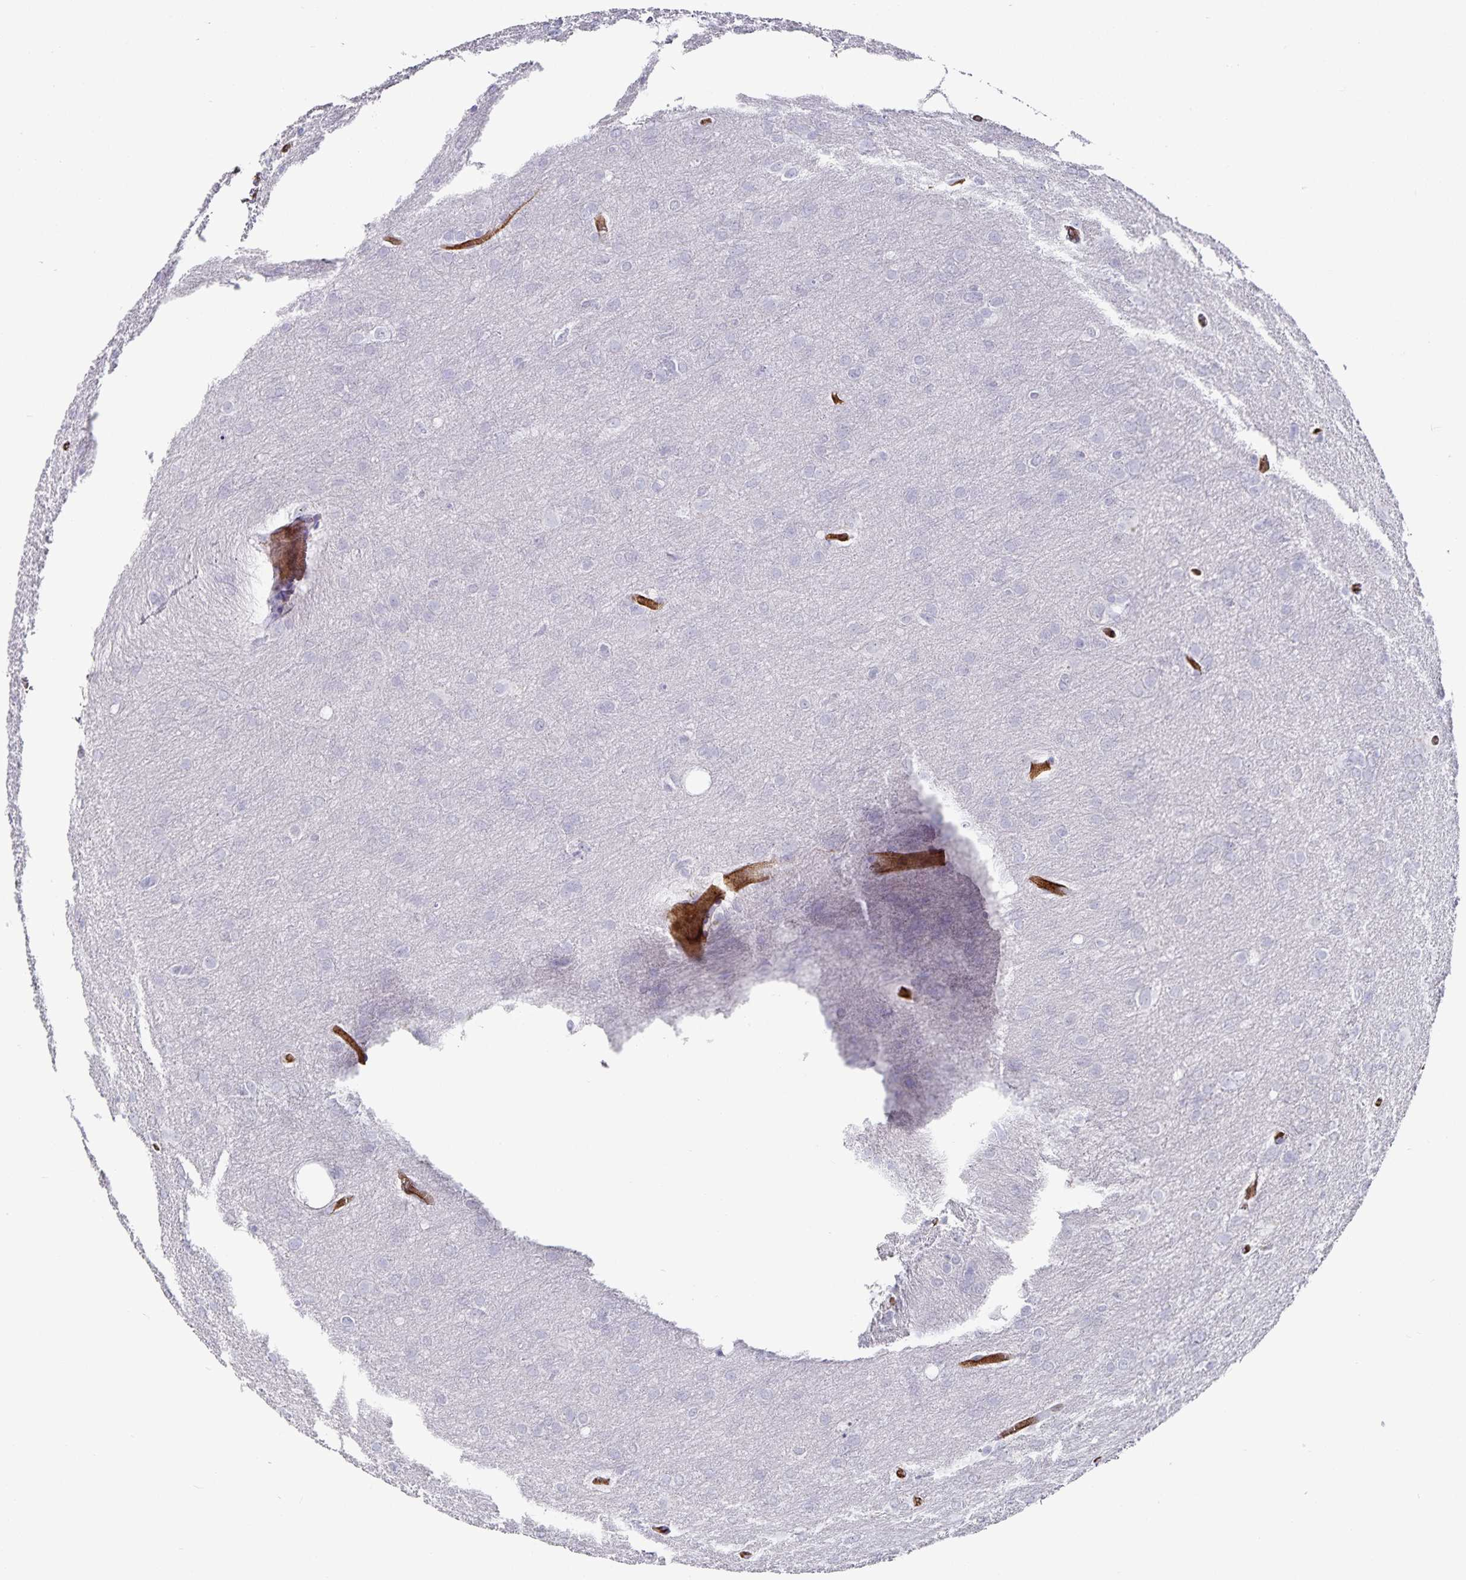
{"staining": {"intensity": "negative", "quantity": "none", "location": "none"}, "tissue": "glioma", "cell_type": "Tumor cells", "image_type": "cancer", "snomed": [{"axis": "morphology", "description": "Glioma, malignant, High grade"}, {"axis": "topography", "description": "Brain"}], "caption": "Immunohistochemistry (IHC) photomicrograph of human malignant high-grade glioma stained for a protein (brown), which reveals no staining in tumor cells.", "gene": "PODXL", "patient": {"sex": "male", "age": 53}}